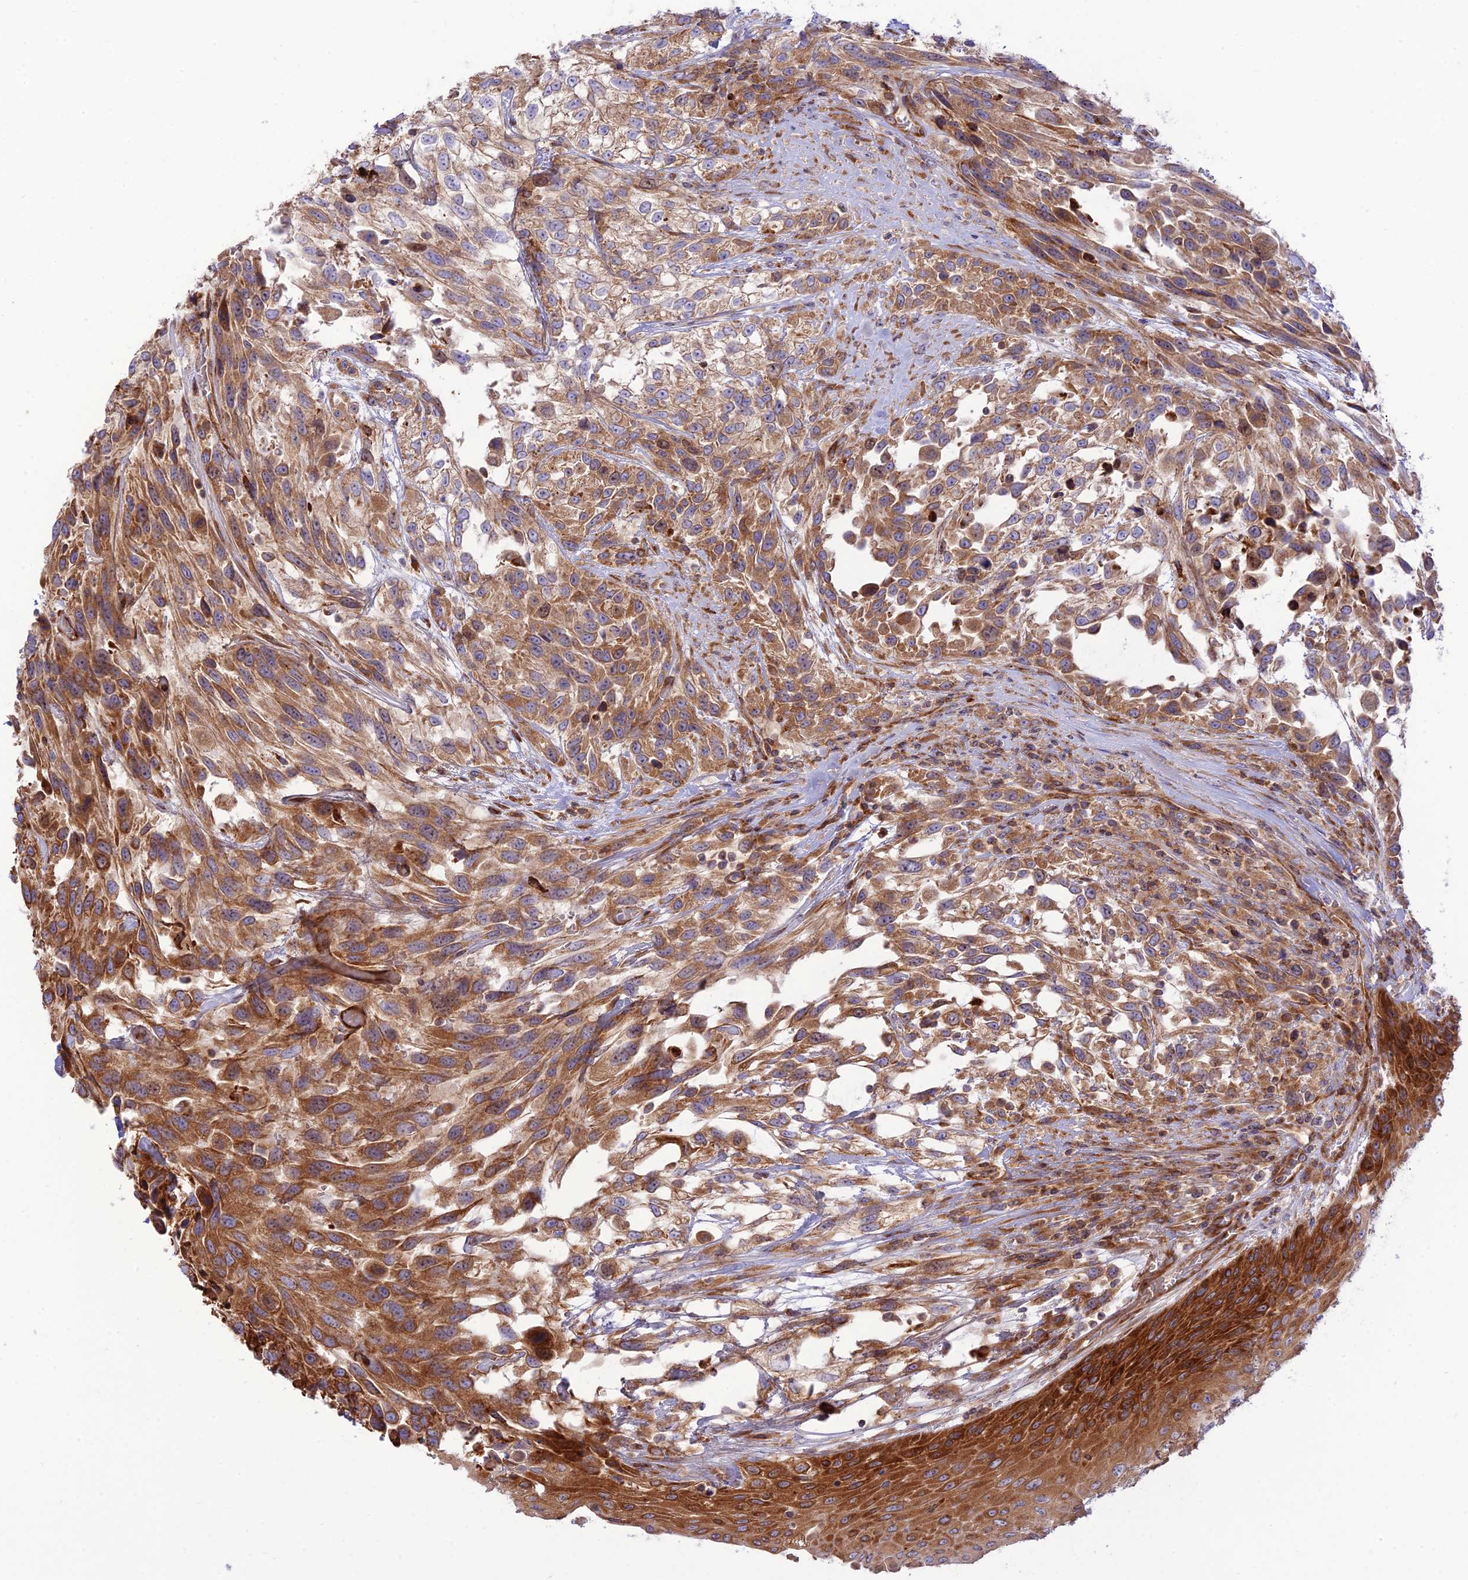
{"staining": {"intensity": "moderate", "quantity": ">75%", "location": "cytoplasmic/membranous"}, "tissue": "urothelial cancer", "cell_type": "Tumor cells", "image_type": "cancer", "snomed": [{"axis": "morphology", "description": "Urothelial carcinoma, High grade"}, {"axis": "topography", "description": "Urinary bladder"}], "caption": "The immunohistochemical stain labels moderate cytoplasmic/membranous positivity in tumor cells of urothelial carcinoma (high-grade) tissue.", "gene": "PIMREG", "patient": {"sex": "female", "age": 70}}